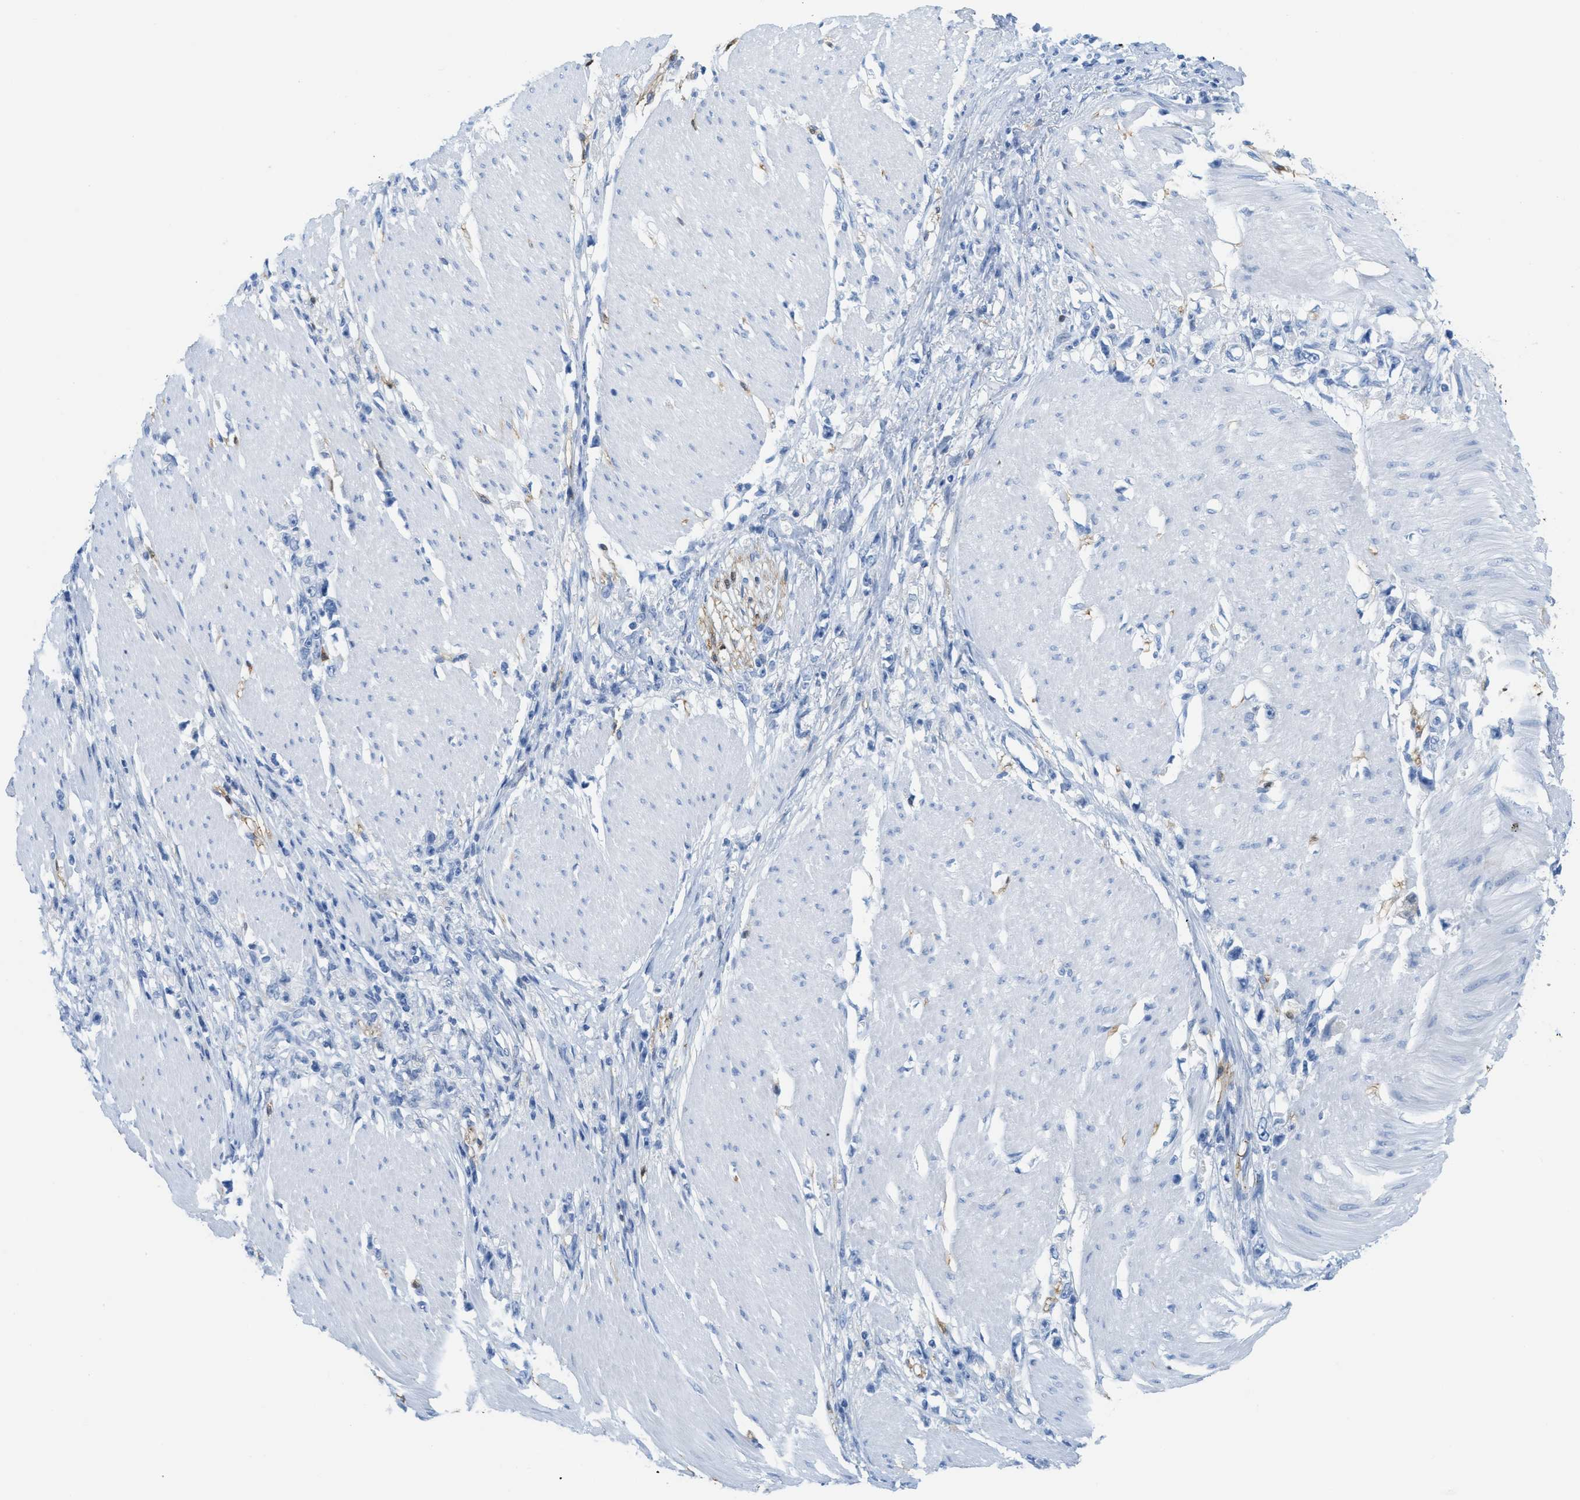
{"staining": {"intensity": "negative", "quantity": "none", "location": "none"}, "tissue": "stomach cancer", "cell_type": "Tumor cells", "image_type": "cancer", "snomed": [{"axis": "morphology", "description": "Adenocarcinoma, NOS"}, {"axis": "topography", "description": "Stomach"}], "caption": "Immunohistochemical staining of human stomach cancer displays no significant expression in tumor cells. Nuclei are stained in blue.", "gene": "ASGR1", "patient": {"sex": "female", "age": 59}}